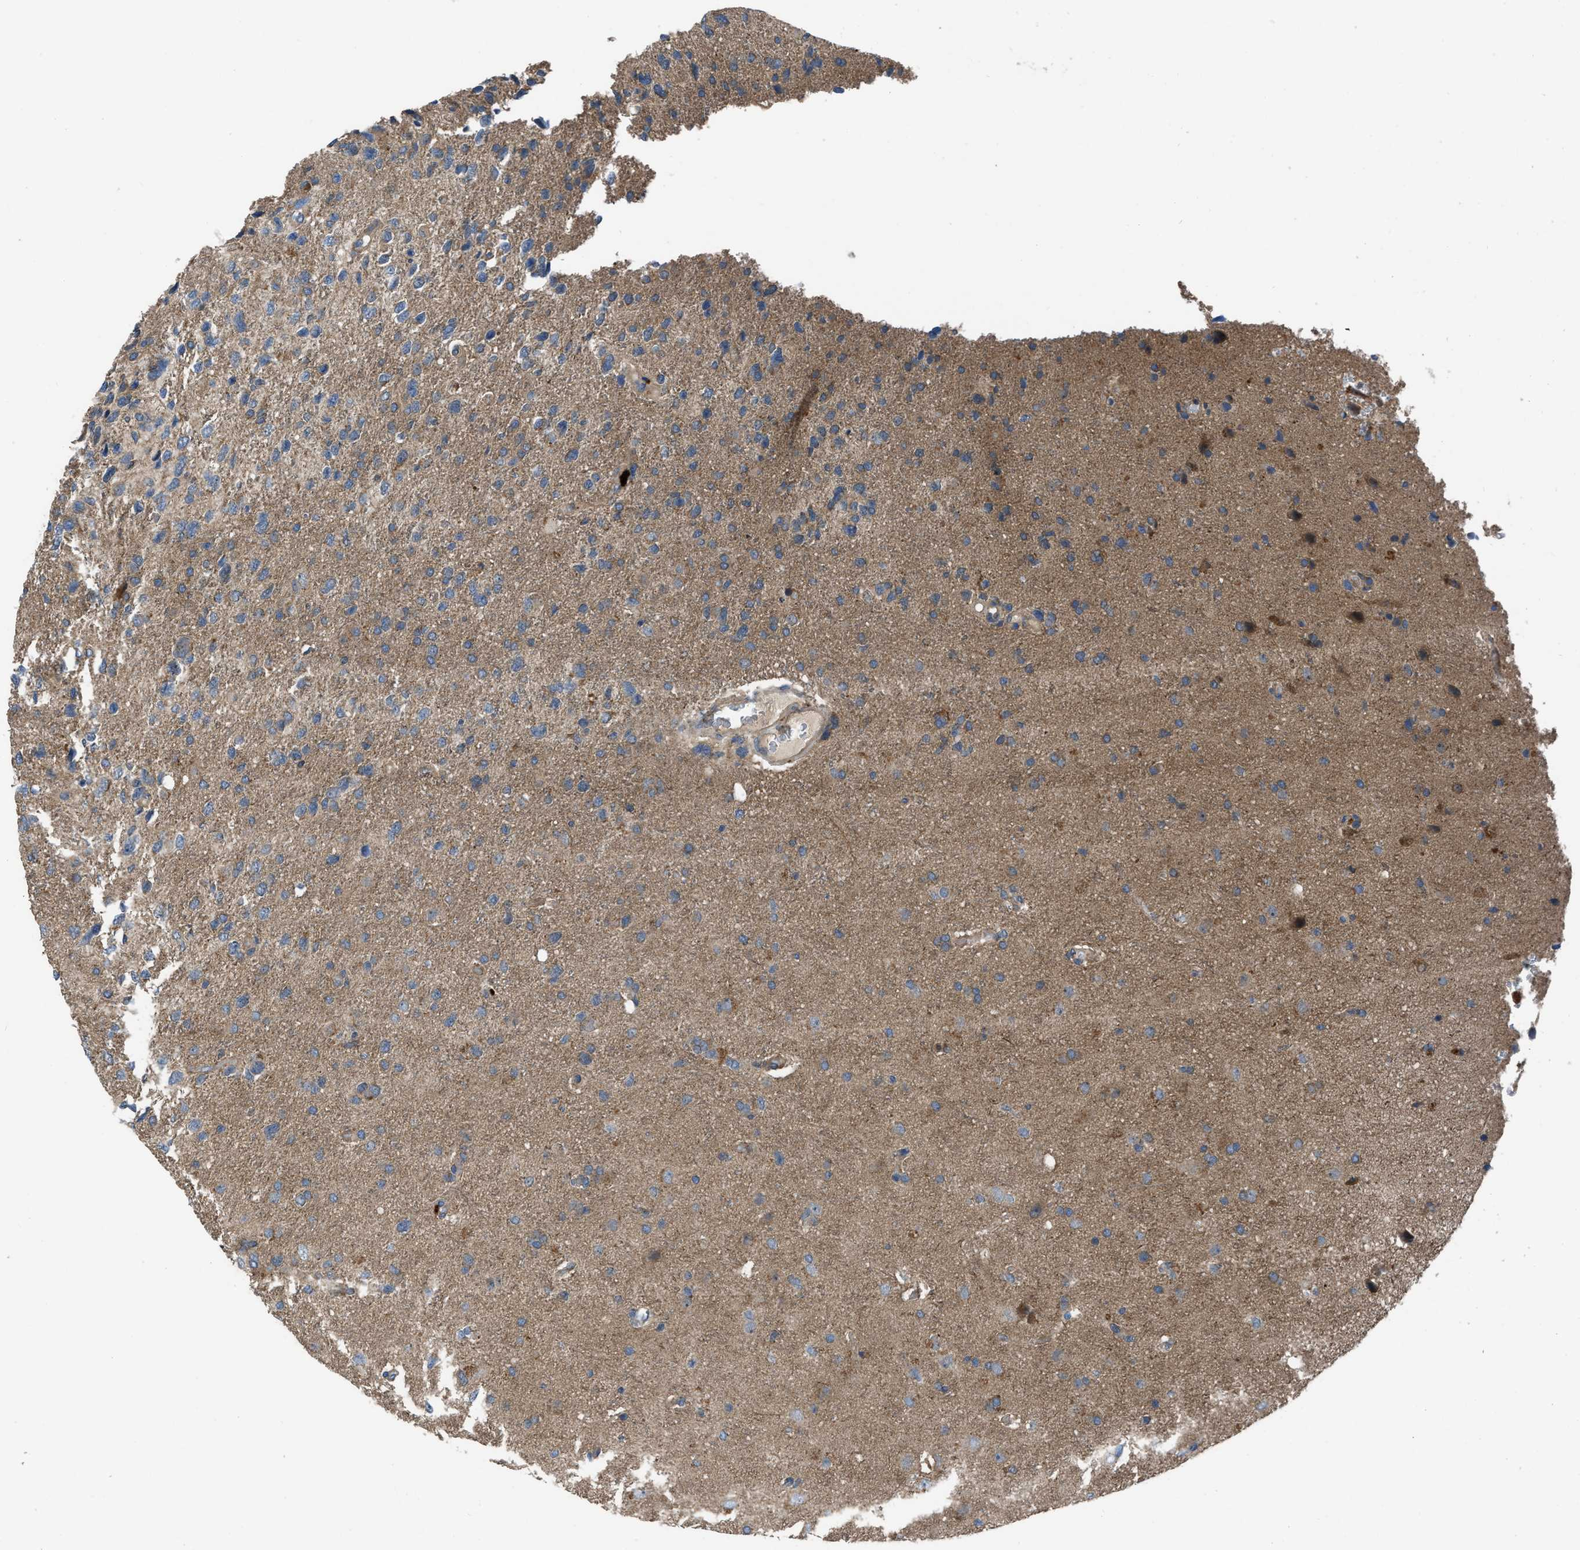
{"staining": {"intensity": "moderate", "quantity": ">75%", "location": "cytoplasmic/membranous"}, "tissue": "glioma", "cell_type": "Tumor cells", "image_type": "cancer", "snomed": [{"axis": "morphology", "description": "Glioma, malignant, High grade"}, {"axis": "topography", "description": "Brain"}], "caption": "Human glioma stained with a brown dye shows moderate cytoplasmic/membranous positive staining in approximately >75% of tumor cells.", "gene": "USP25", "patient": {"sex": "female", "age": 58}}